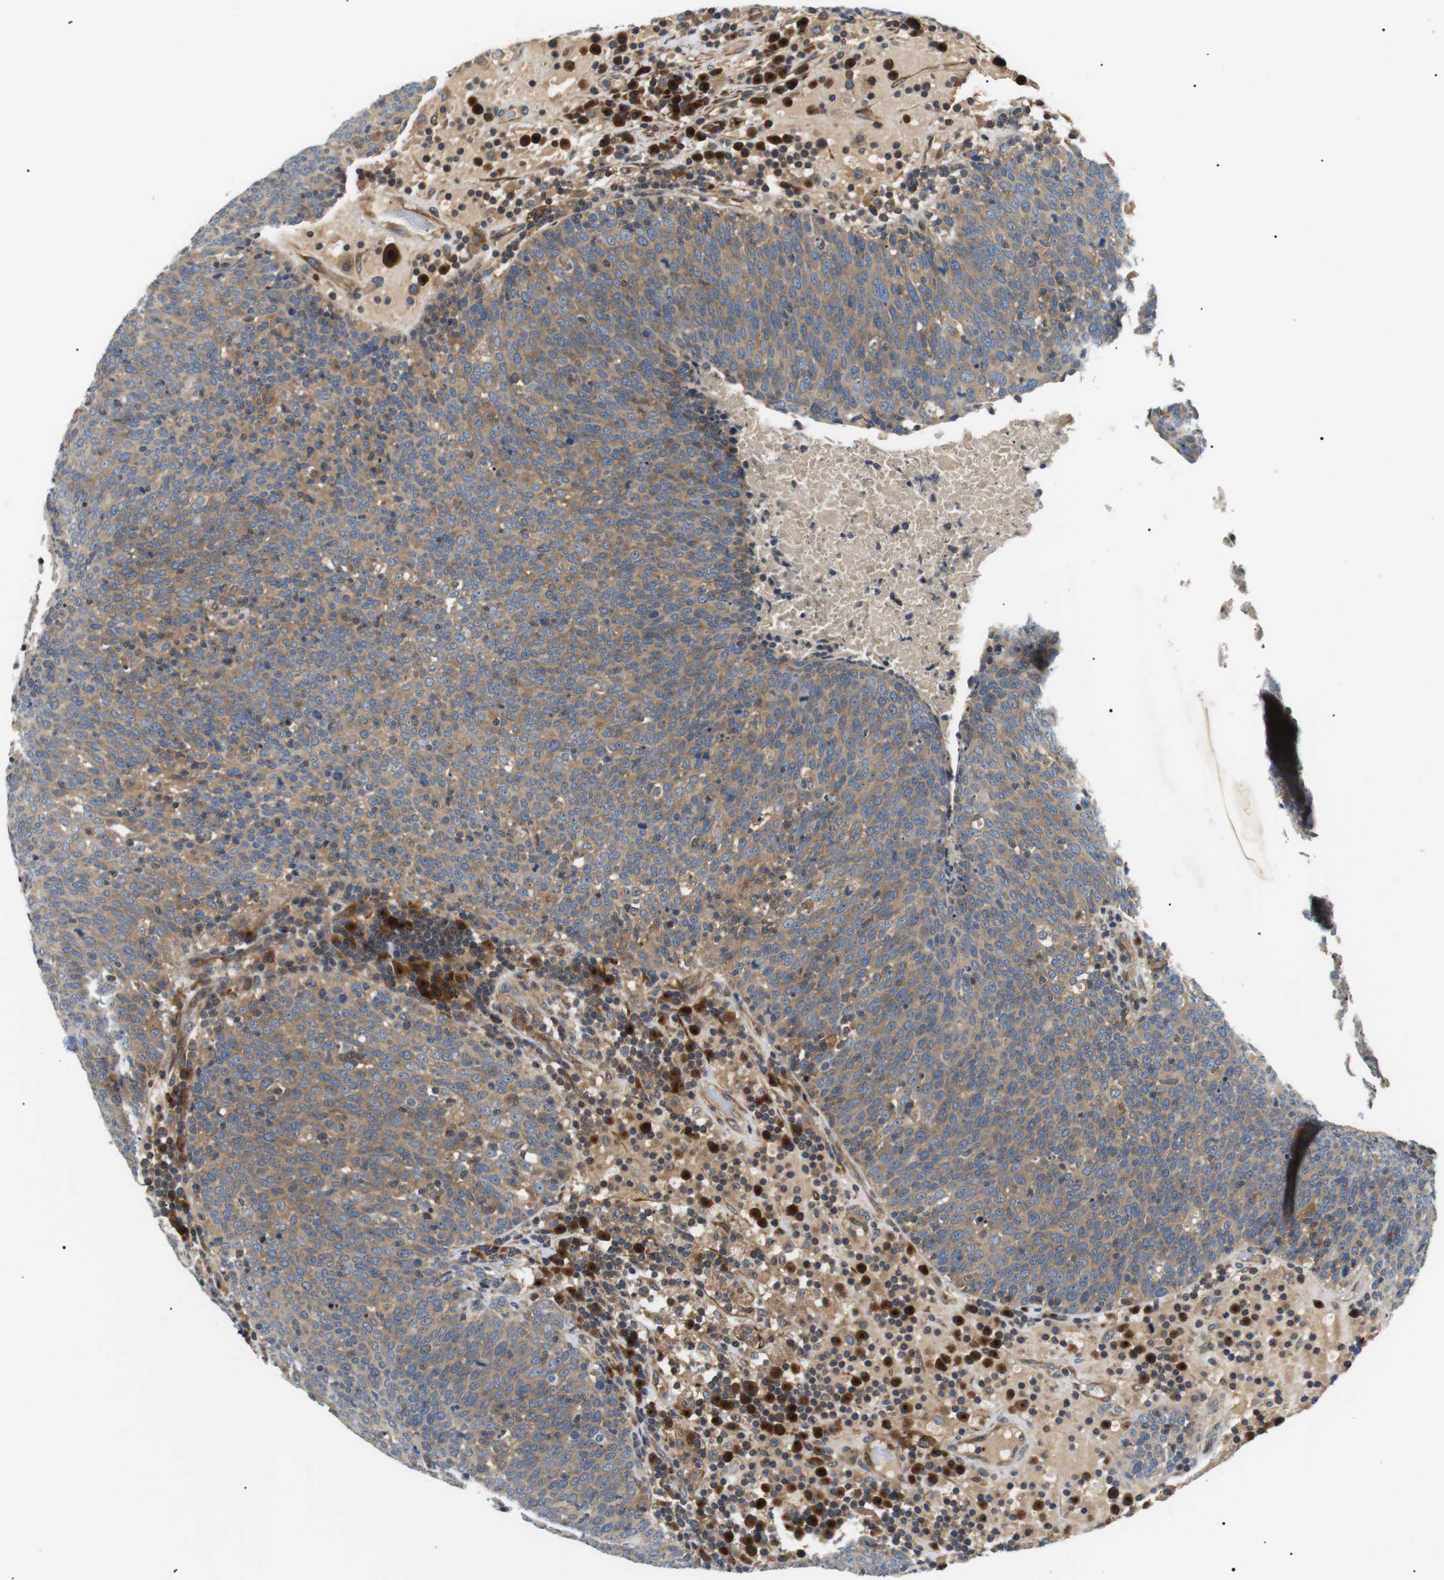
{"staining": {"intensity": "moderate", "quantity": "25%-75%", "location": "cytoplasmic/membranous"}, "tissue": "head and neck cancer", "cell_type": "Tumor cells", "image_type": "cancer", "snomed": [{"axis": "morphology", "description": "Squamous cell carcinoma, NOS"}, {"axis": "morphology", "description": "Squamous cell carcinoma, metastatic, NOS"}, {"axis": "topography", "description": "Lymph node"}, {"axis": "topography", "description": "Head-Neck"}], "caption": "Brown immunohistochemical staining in human squamous cell carcinoma (head and neck) exhibits moderate cytoplasmic/membranous positivity in approximately 25%-75% of tumor cells.", "gene": "DIPK1A", "patient": {"sex": "male", "age": 62}}